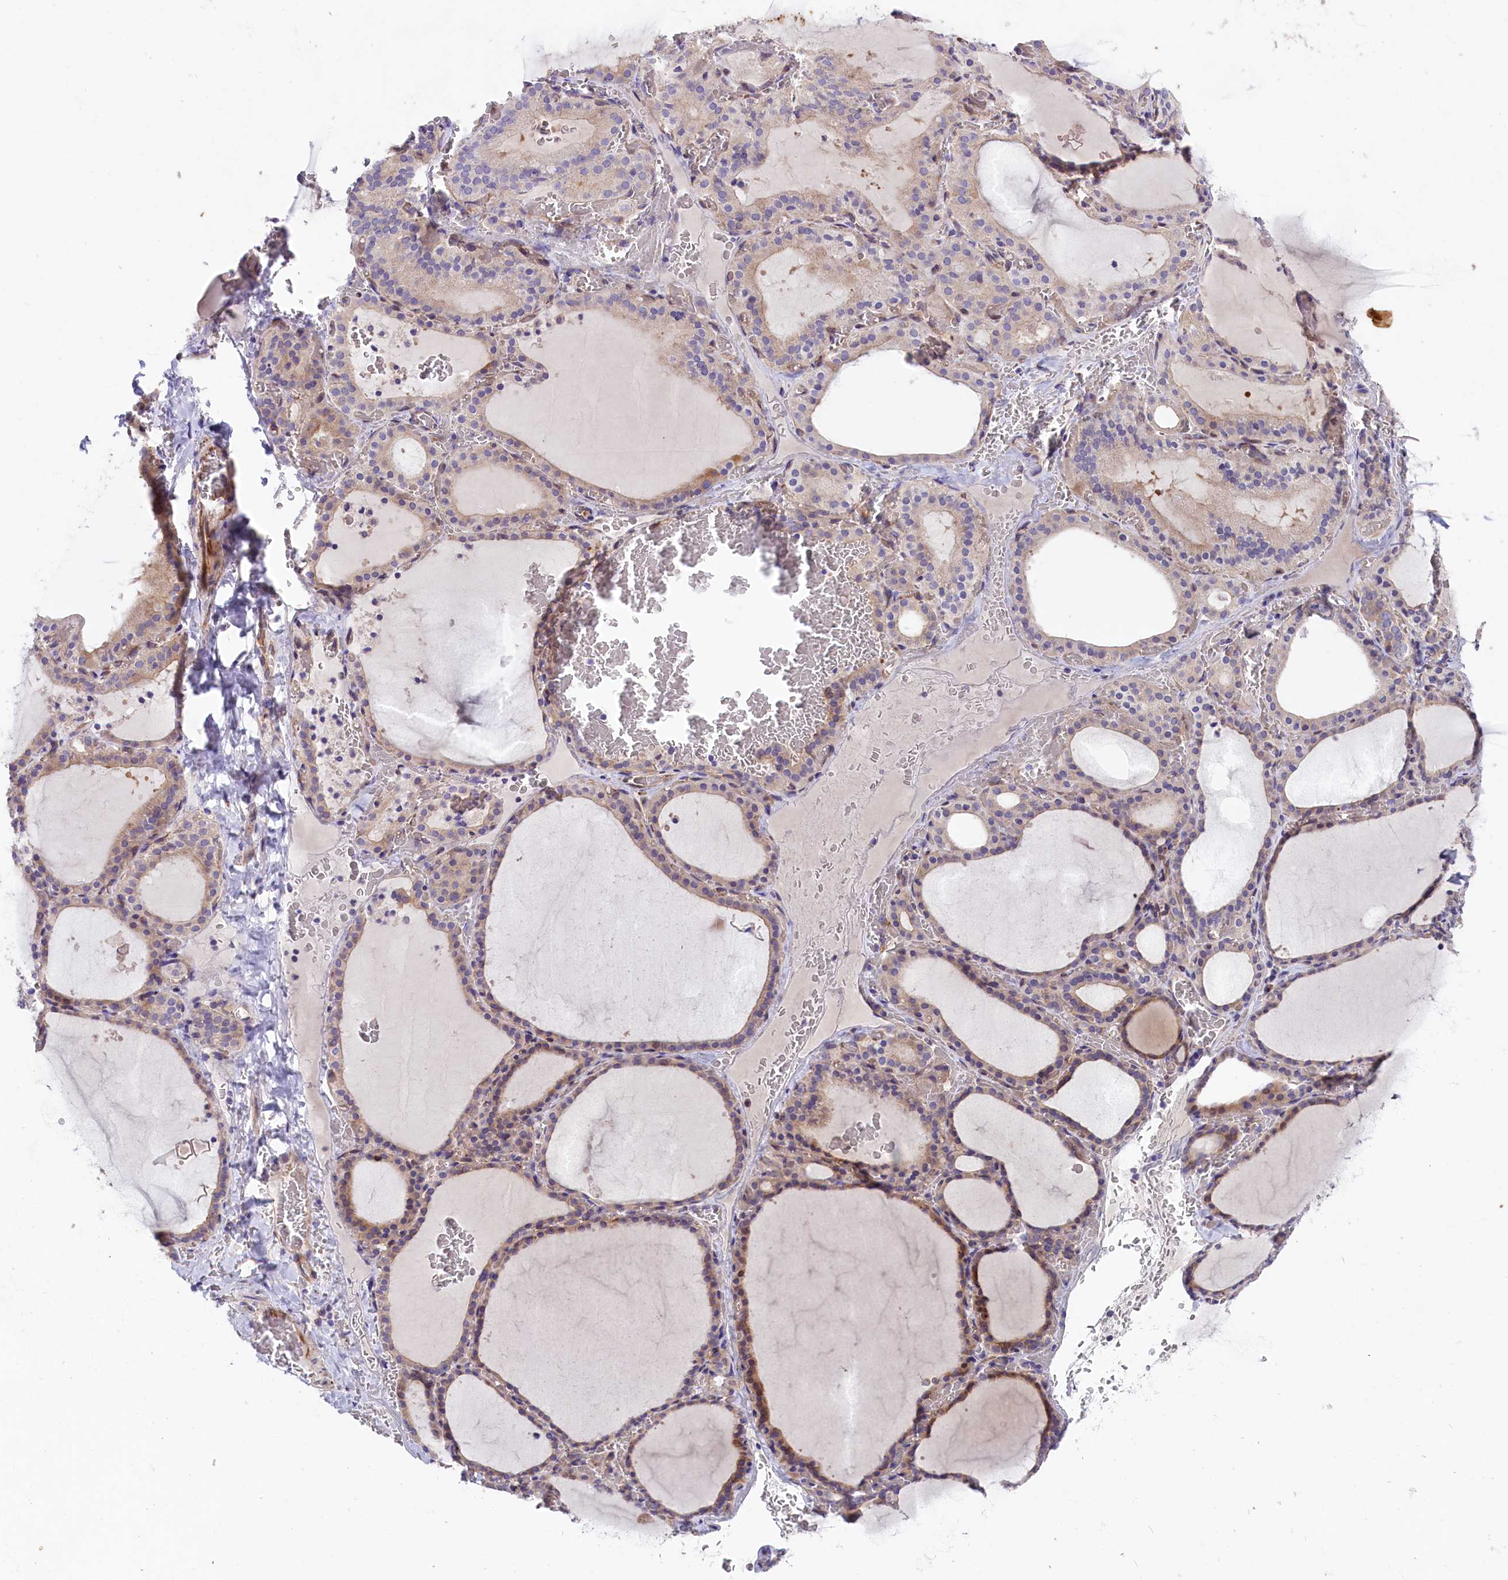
{"staining": {"intensity": "moderate", "quantity": "25%-75%", "location": "cytoplasmic/membranous"}, "tissue": "thyroid gland", "cell_type": "Glandular cells", "image_type": "normal", "snomed": [{"axis": "morphology", "description": "Normal tissue, NOS"}, {"axis": "topography", "description": "Thyroid gland"}], "caption": "Immunohistochemical staining of normal human thyroid gland reveals moderate cytoplasmic/membranous protein staining in about 25%-75% of glandular cells. (Brightfield microscopy of DAB IHC at high magnification).", "gene": "CD99L2", "patient": {"sex": "female", "age": 39}}